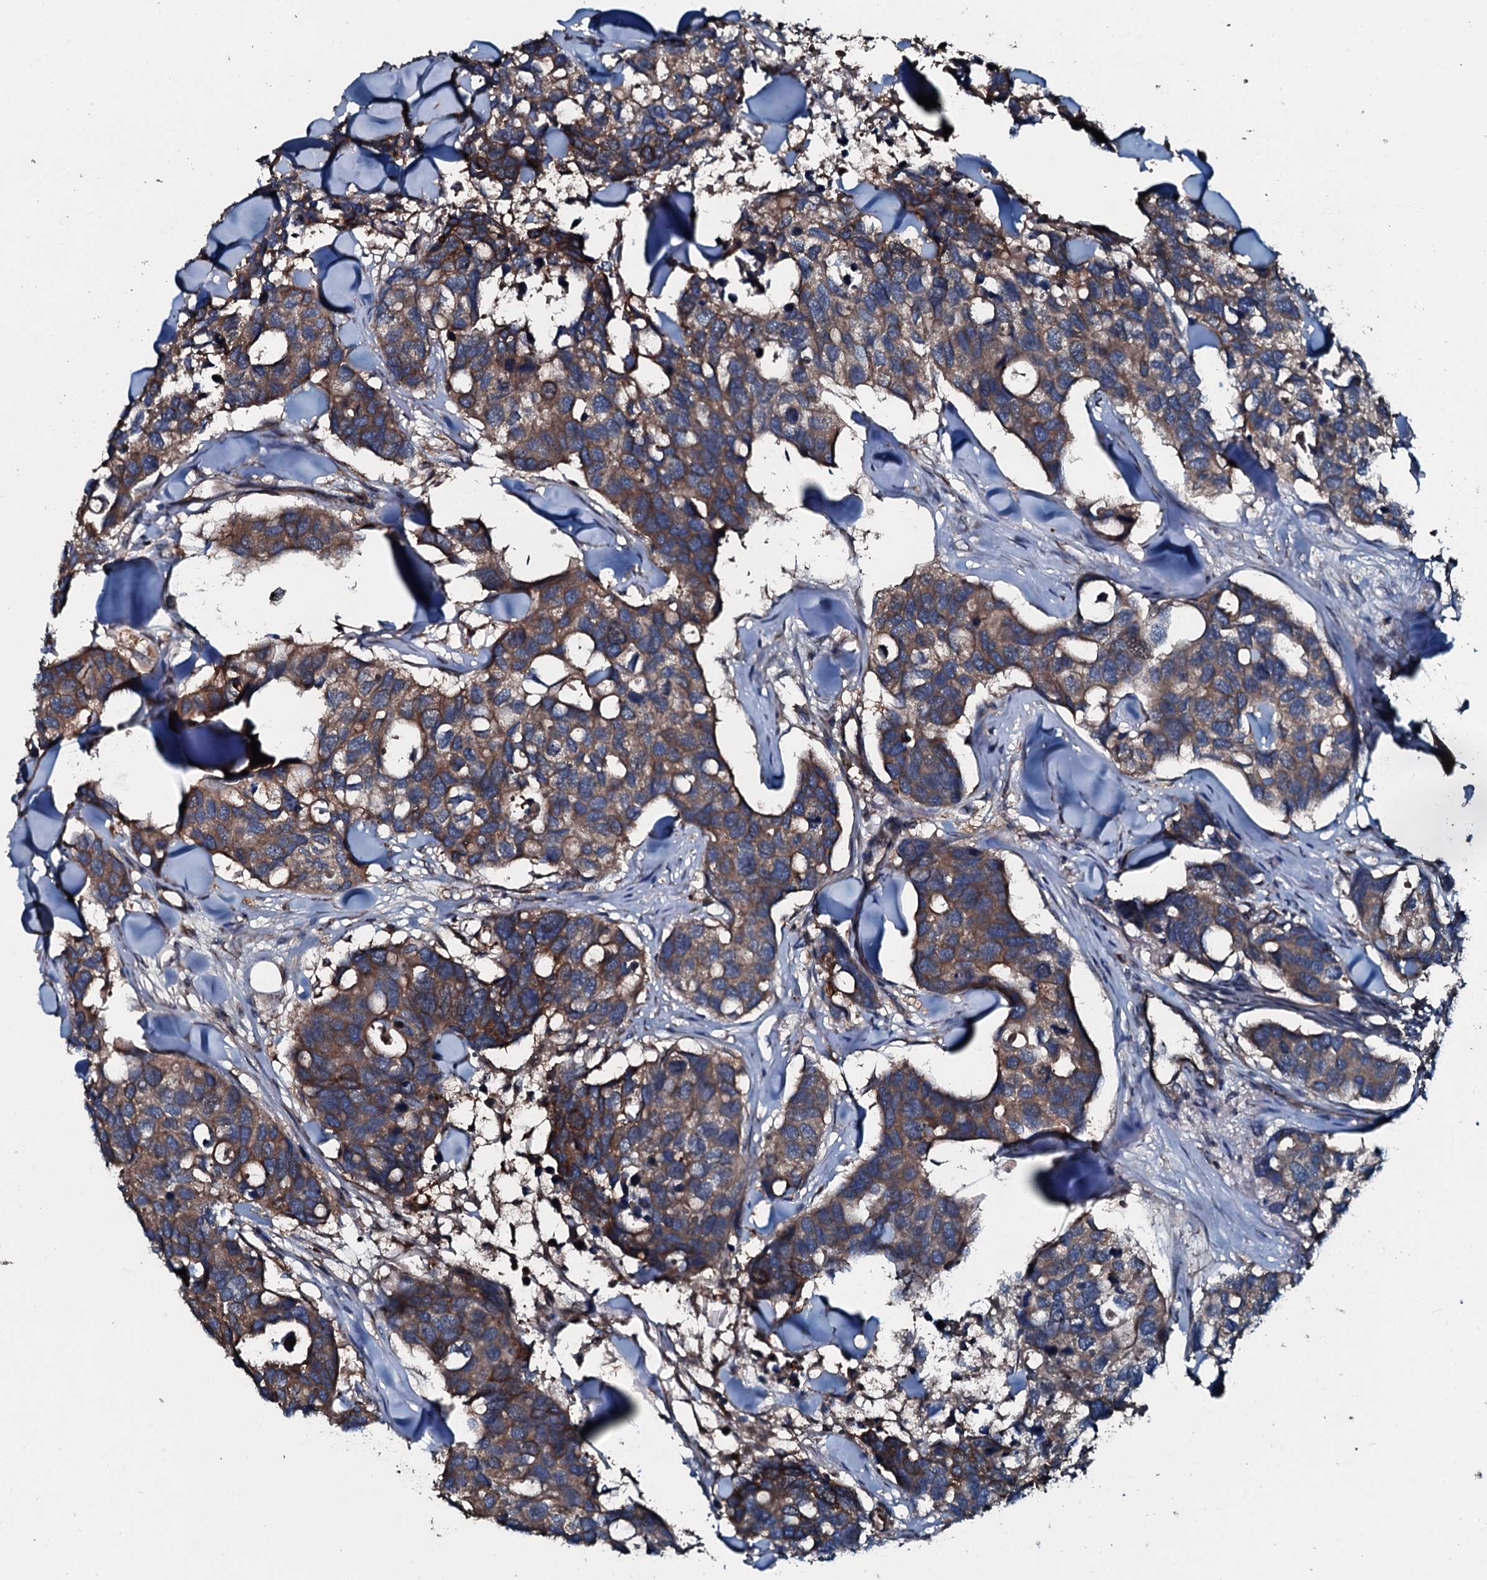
{"staining": {"intensity": "moderate", "quantity": ">75%", "location": "cytoplasmic/membranous"}, "tissue": "breast cancer", "cell_type": "Tumor cells", "image_type": "cancer", "snomed": [{"axis": "morphology", "description": "Duct carcinoma"}, {"axis": "topography", "description": "Breast"}], "caption": "Breast cancer stained with DAB (3,3'-diaminobenzidine) IHC shows medium levels of moderate cytoplasmic/membranous positivity in about >75% of tumor cells.", "gene": "AARS1", "patient": {"sex": "female", "age": 83}}